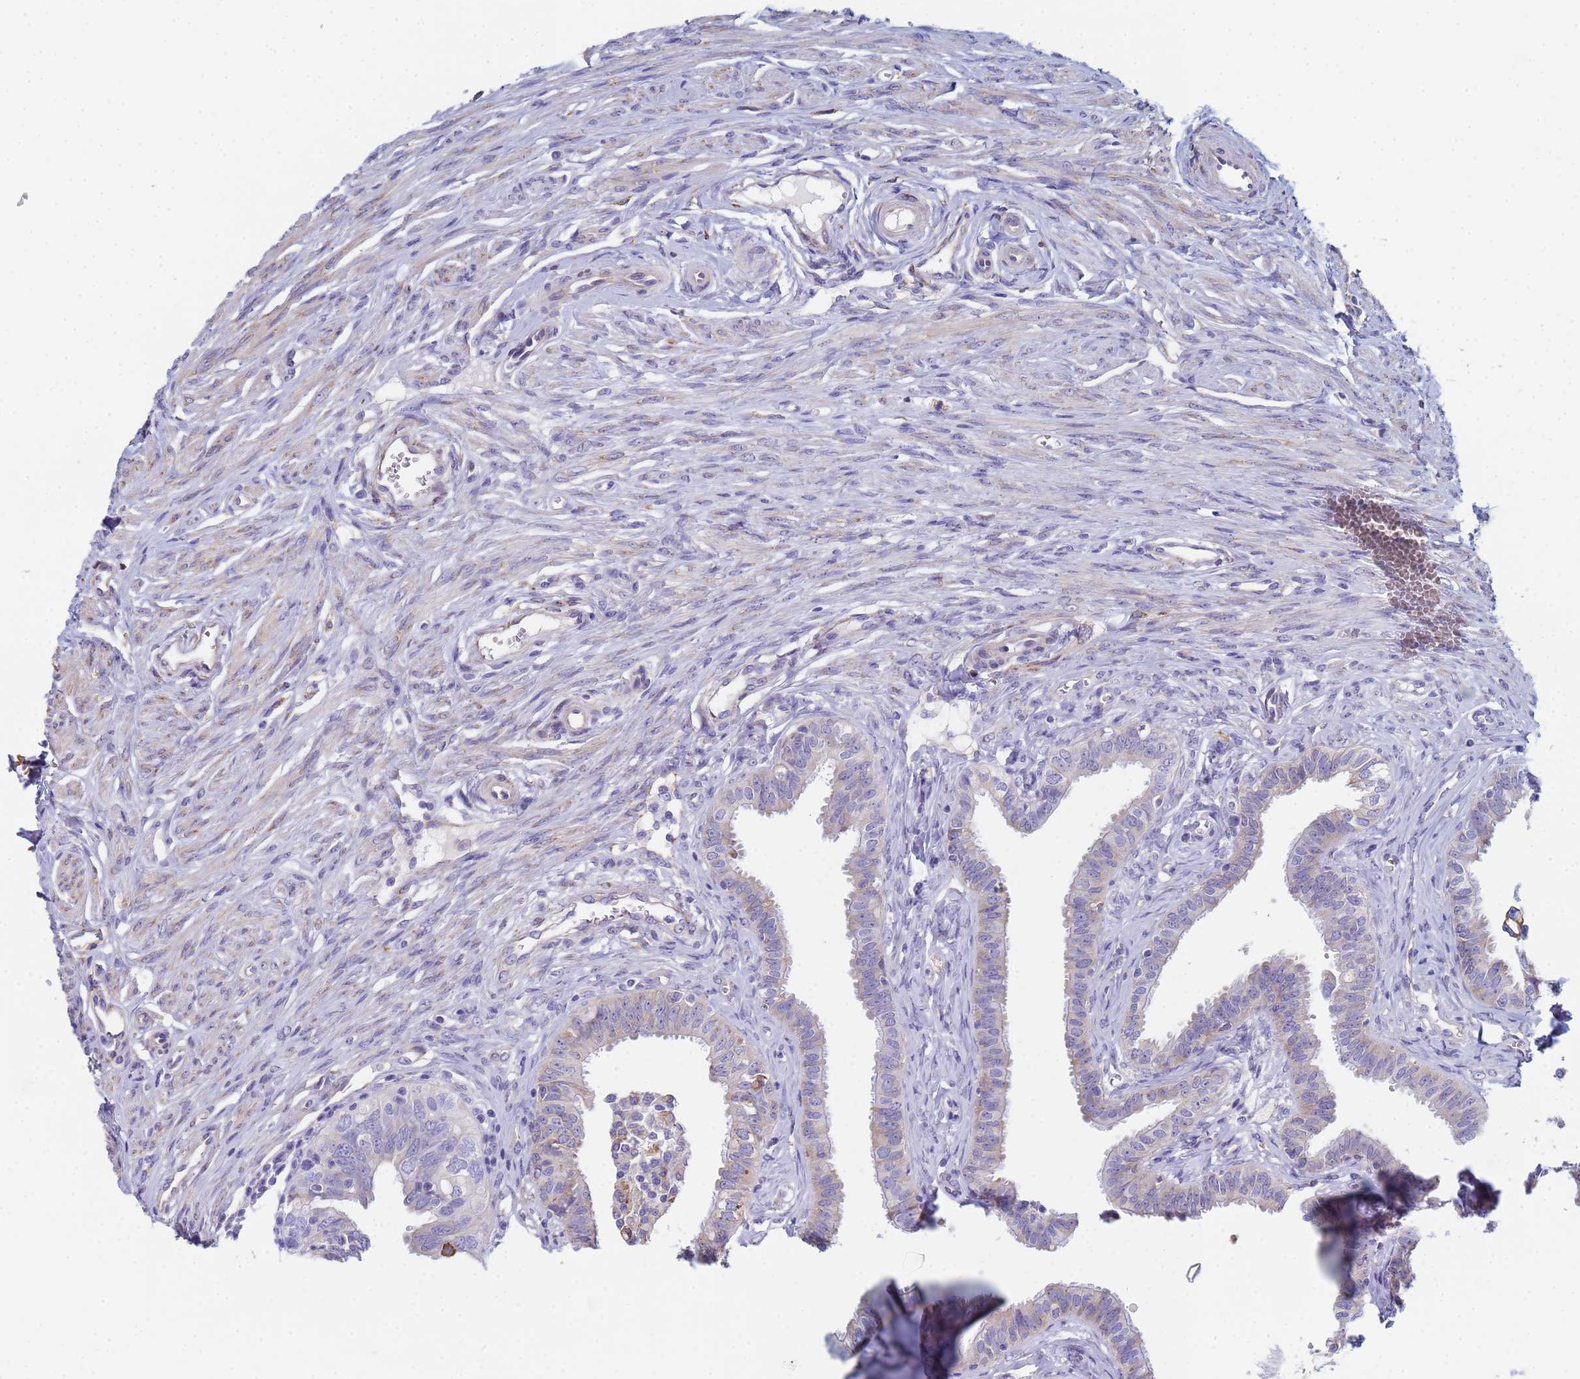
{"staining": {"intensity": "weak", "quantity": "25%-75%", "location": "cytoplasmic/membranous"}, "tissue": "fallopian tube", "cell_type": "Glandular cells", "image_type": "normal", "snomed": [{"axis": "morphology", "description": "Normal tissue, NOS"}, {"axis": "morphology", "description": "Carcinoma, NOS"}, {"axis": "topography", "description": "Fallopian tube"}, {"axis": "topography", "description": "Ovary"}], "caption": "A high-resolution micrograph shows immunohistochemistry (IHC) staining of unremarkable fallopian tube, which exhibits weak cytoplasmic/membranous positivity in about 25%-75% of glandular cells. (DAB = brown stain, brightfield microscopy at high magnification).", "gene": "GDAP2", "patient": {"sex": "female", "age": 59}}